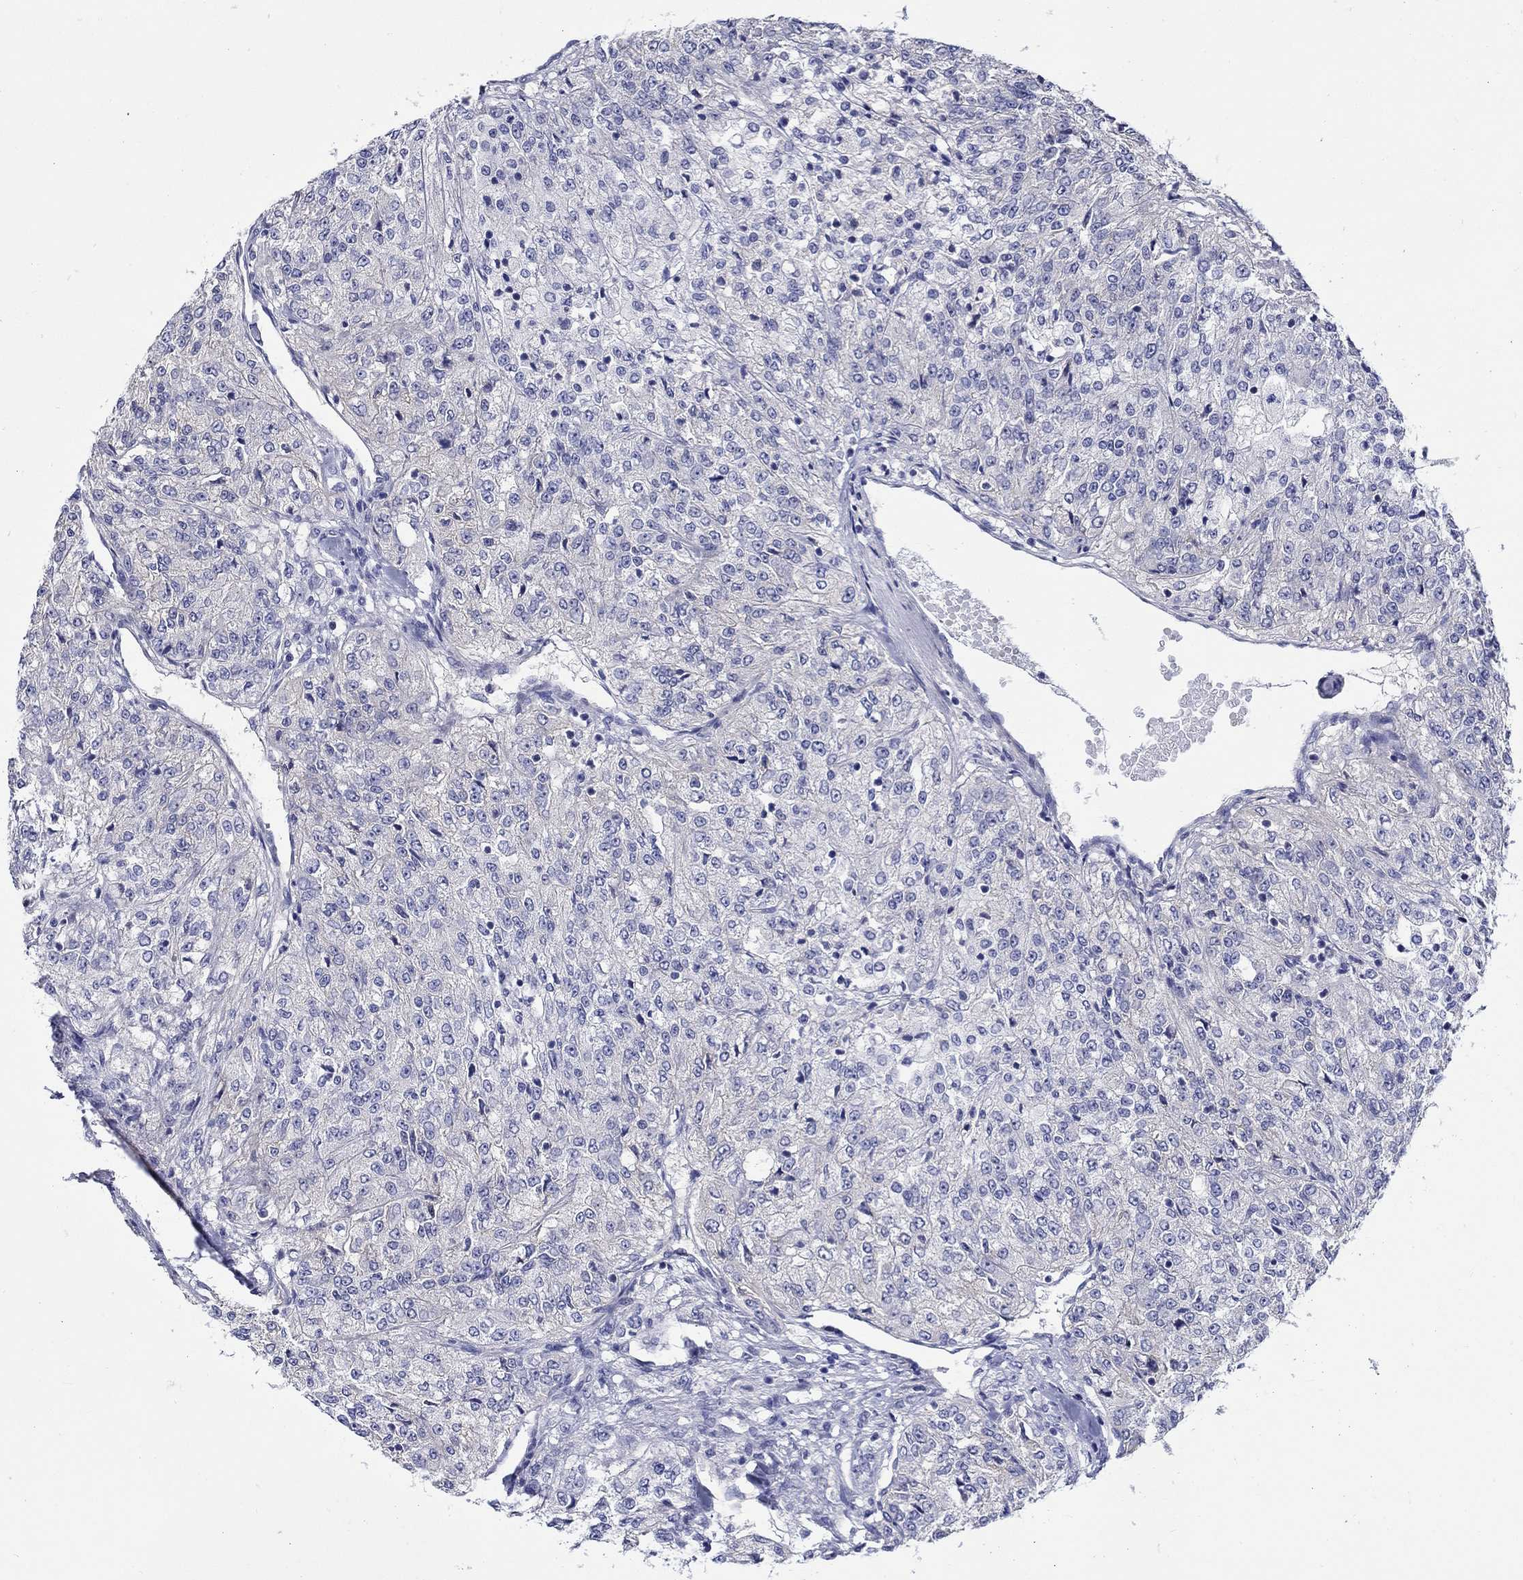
{"staining": {"intensity": "negative", "quantity": "none", "location": "none"}, "tissue": "renal cancer", "cell_type": "Tumor cells", "image_type": "cancer", "snomed": [{"axis": "morphology", "description": "Adenocarcinoma, NOS"}, {"axis": "topography", "description": "Kidney"}], "caption": "IHC photomicrograph of neoplastic tissue: renal adenocarcinoma stained with DAB (3,3'-diaminobenzidine) demonstrates no significant protein staining in tumor cells.", "gene": "SLC30A3", "patient": {"sex": "female", "age": 63}}